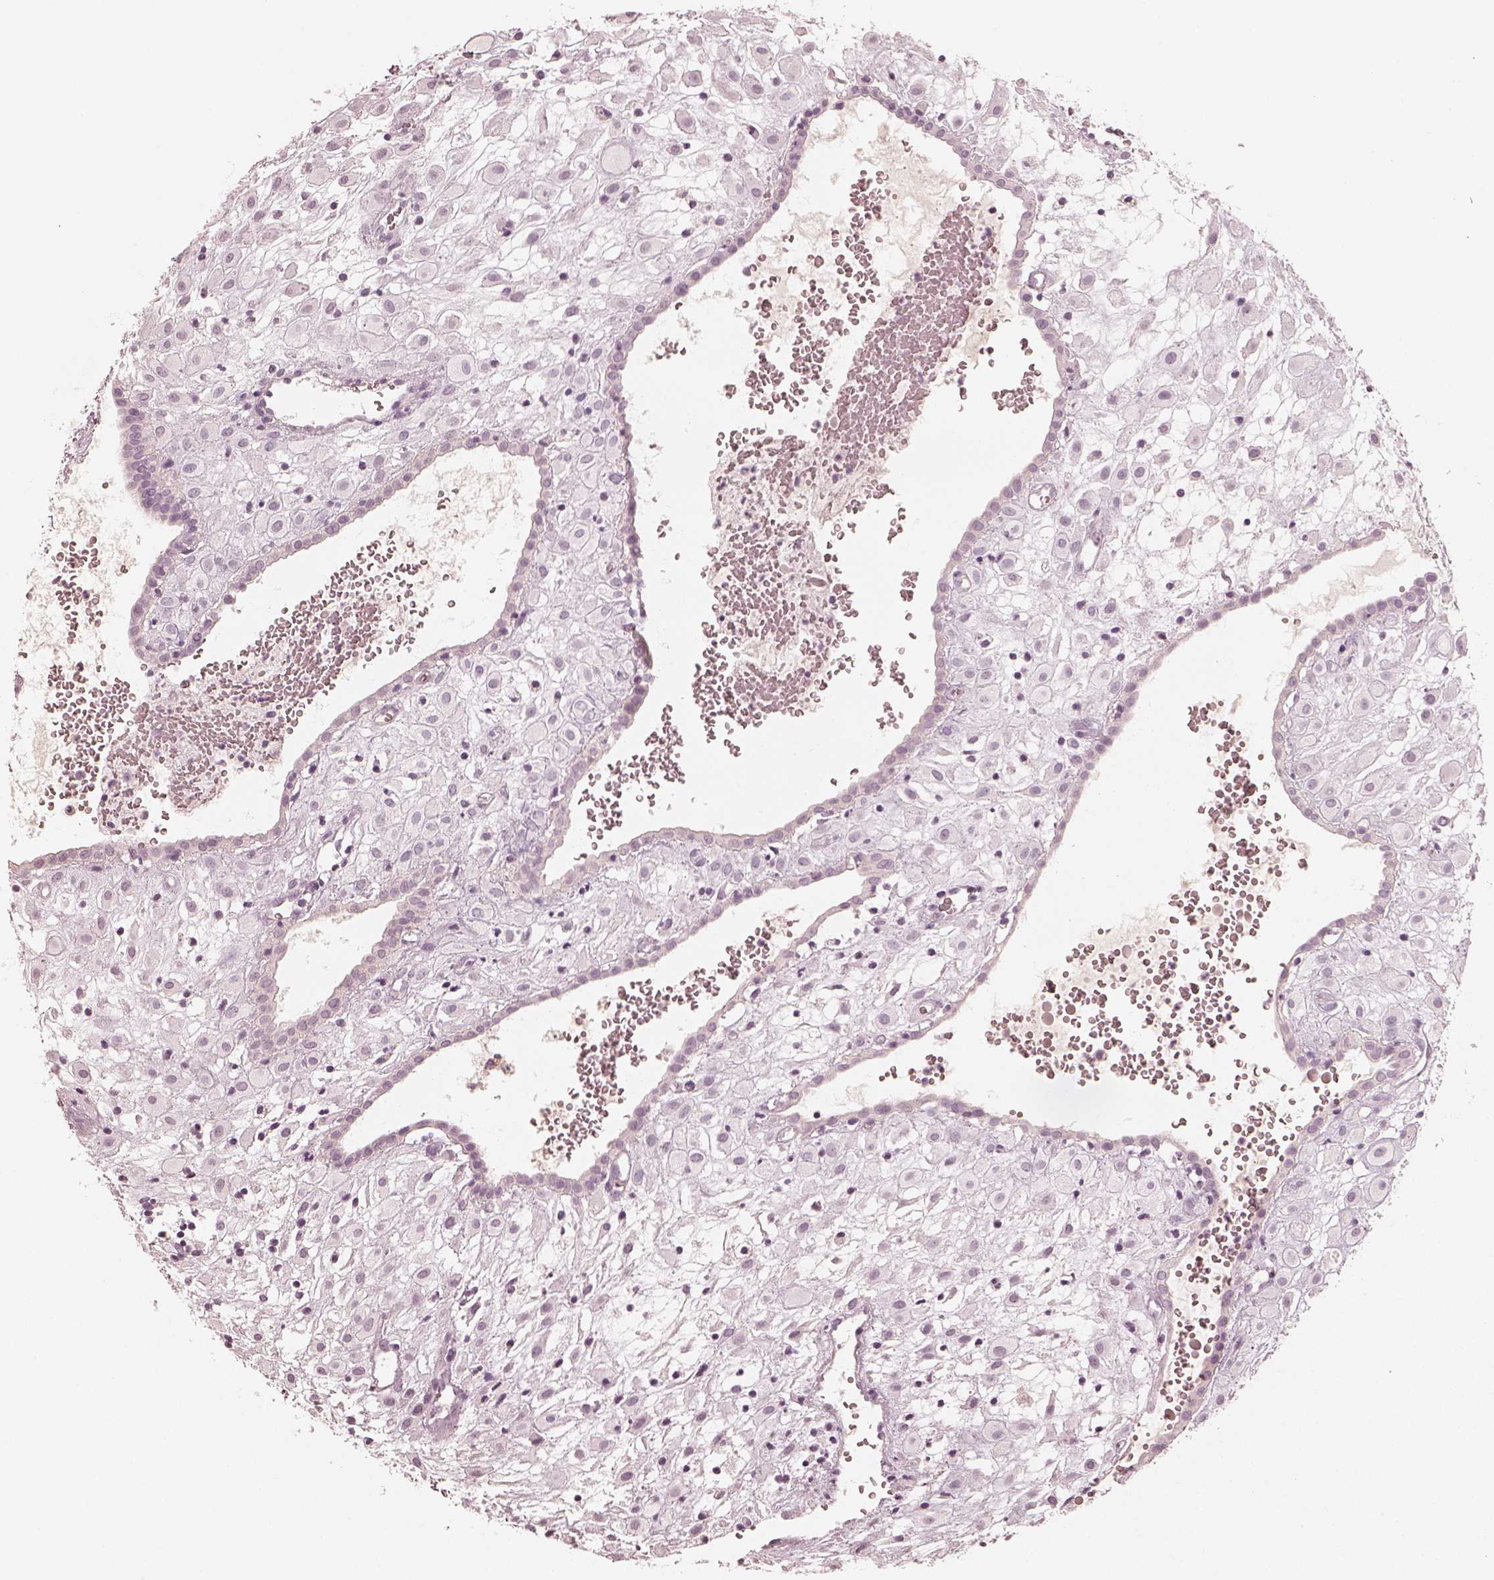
{"staining": {"intensity": "negative", "quantity": "none", "location": "none"}, "tissue": "placenta", "cell_type": "Decidual cells", "image_type": "normal", "snomed": [{"axis": "morphology", "description": "Normal tissue, NOS"}, {"axis": "topography", "description": "Placenta"}], "caption": "This image is of normal placenta stained with immunohistochemistry (IHC) to label a protein in brown with the nuclei are counter-stained blue. There is no positivity in decidual cells.", "gene": "KRT82", "patient": {"sex": "female", "age": 24}}